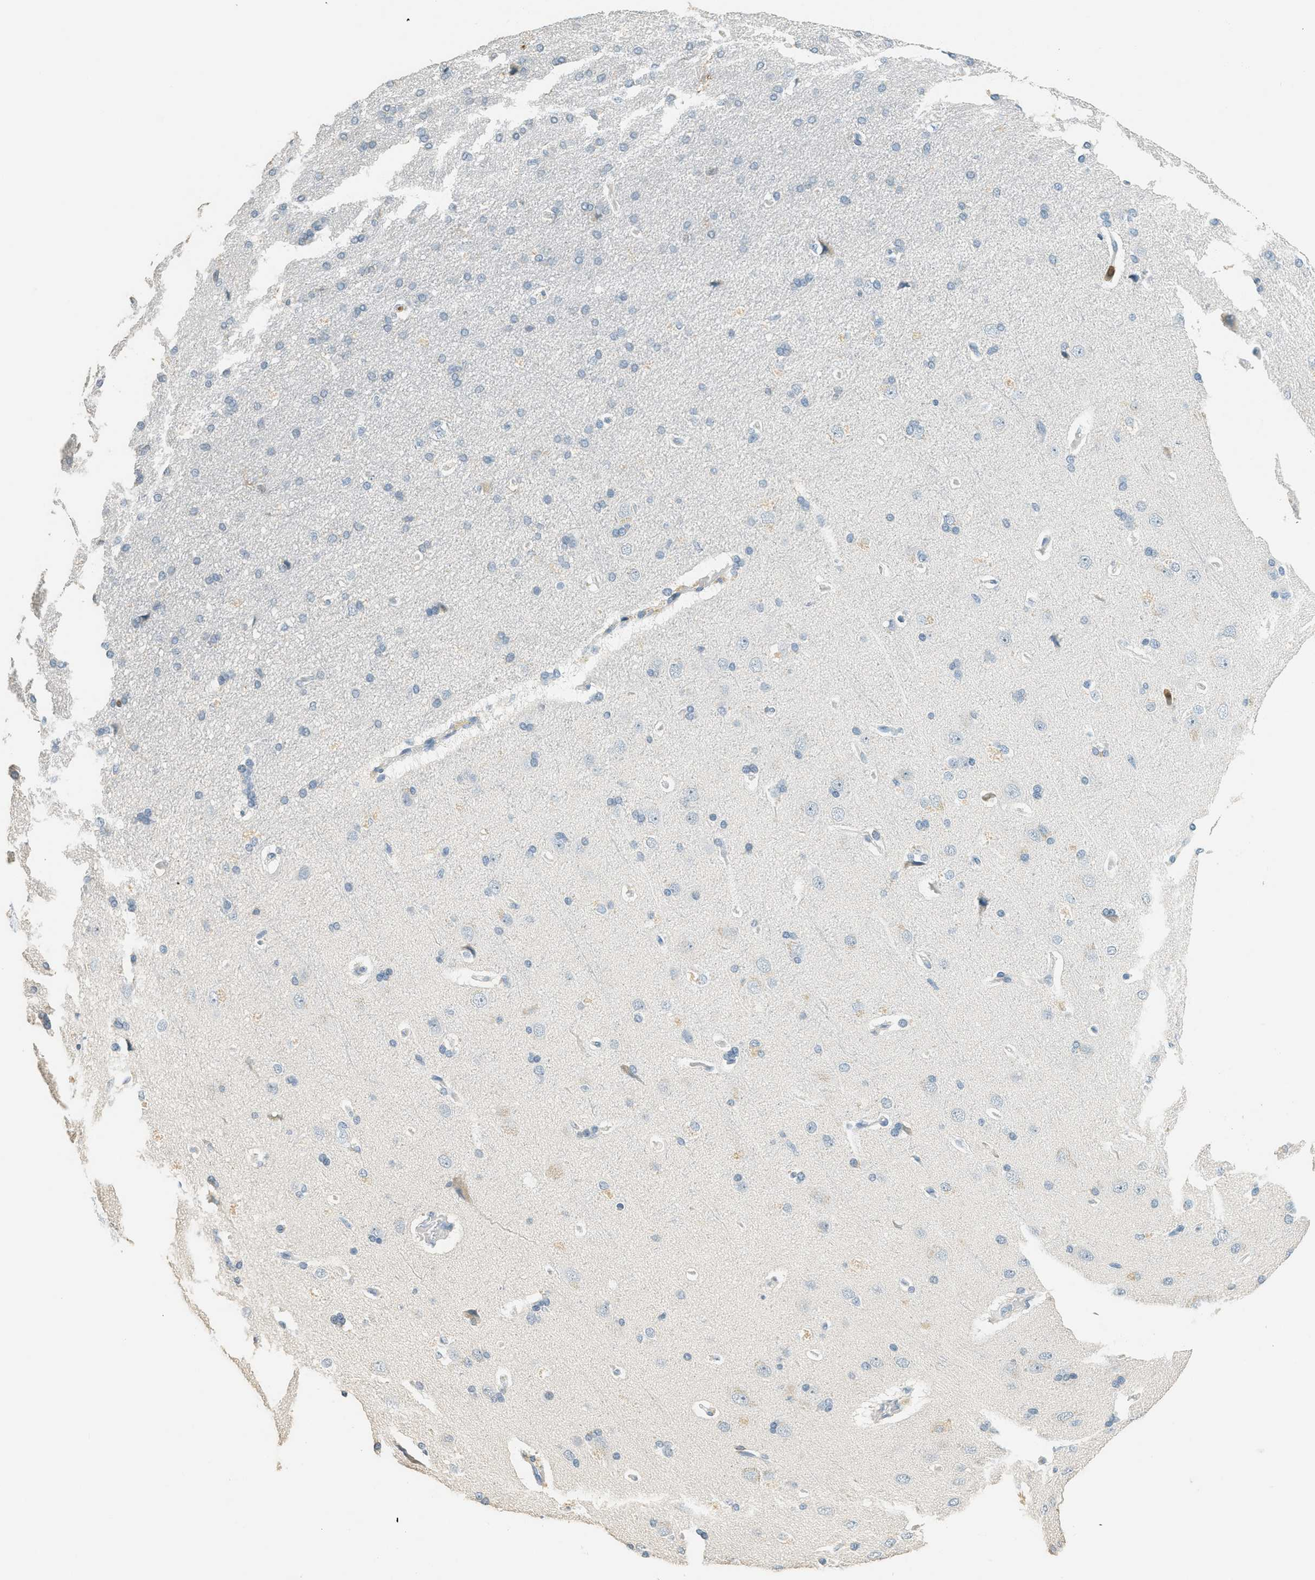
{"staining": {"intensity": "negative", "quantity": "none", "location": "none"}, "tissue": "cerebral cortex", "cell_type": "Endothelial cells", "image_type": "normal", "snomed": [{"axis": "morphology", "description": "Normal tissue, NOS"}, {"axis": "topography", "description": "Cerebral cortex"}], "caption": "This image is of normal cerebral cortex stained with IHC to label a protein in brown with the nuclei are counter-stained blue. There is no positivity in endothelial cells.", "gene": "LSP1", "patient": {"sex": "male", "age": 62}}